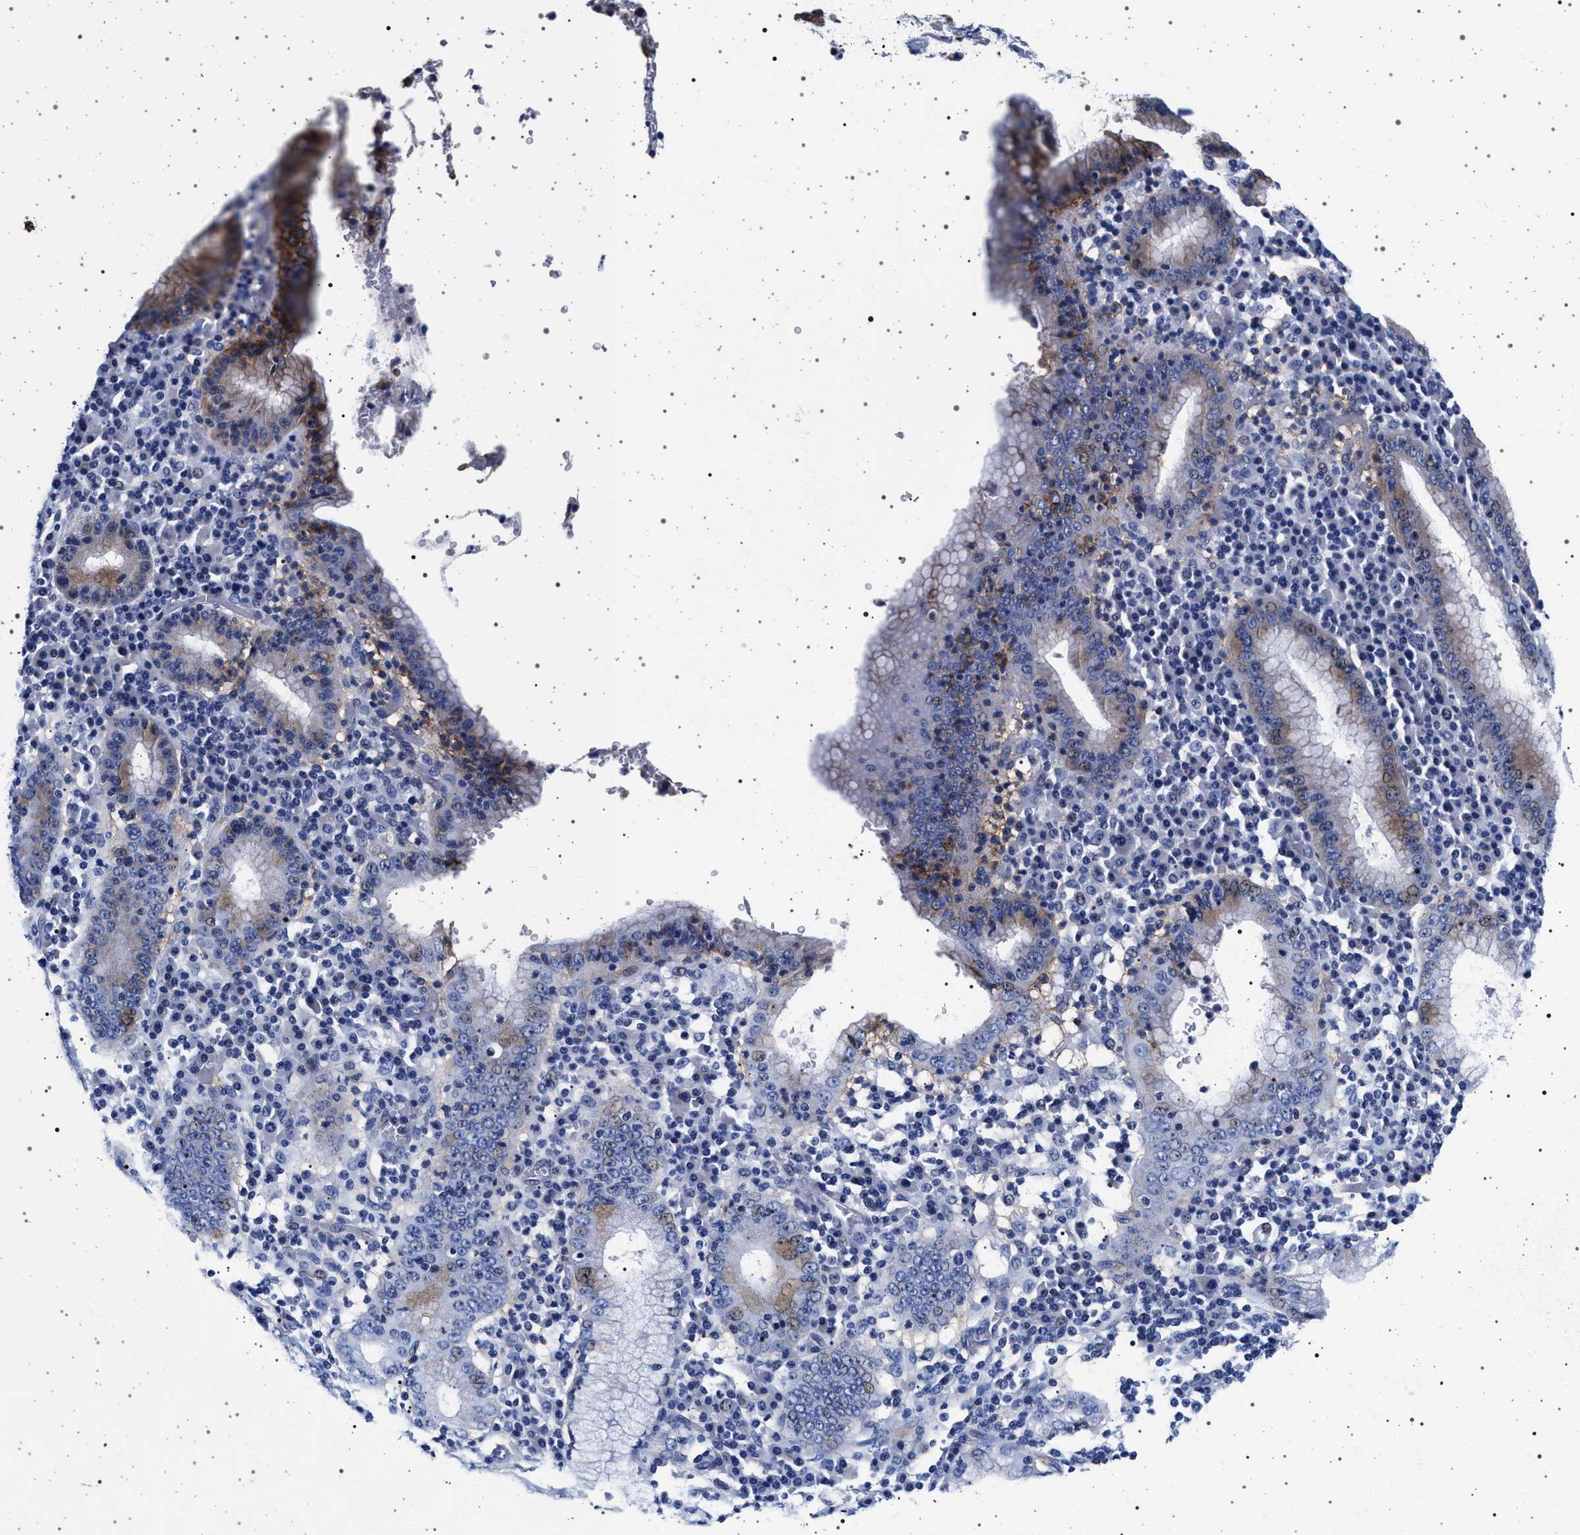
{"staining": {"intensity": "weak", "quantity": "<25%", "location": "cytoplasmic/membranous"}, "tissue": "stomach cancer", "cell_type": "Tumor cells", "image_type": "cancer", "snomed": [{"axis": "morphology", "description": "Adenocarcinoma, NOS"}, {"axis": "topography", "description": "Stomach"}], "caption": "Human stomach adenocarcinoma stained for a protein using IHC exhibits no positivity in tumor cells.", "gene": "SLC9A1", "patient": {"sex": "male", "age": 82}}